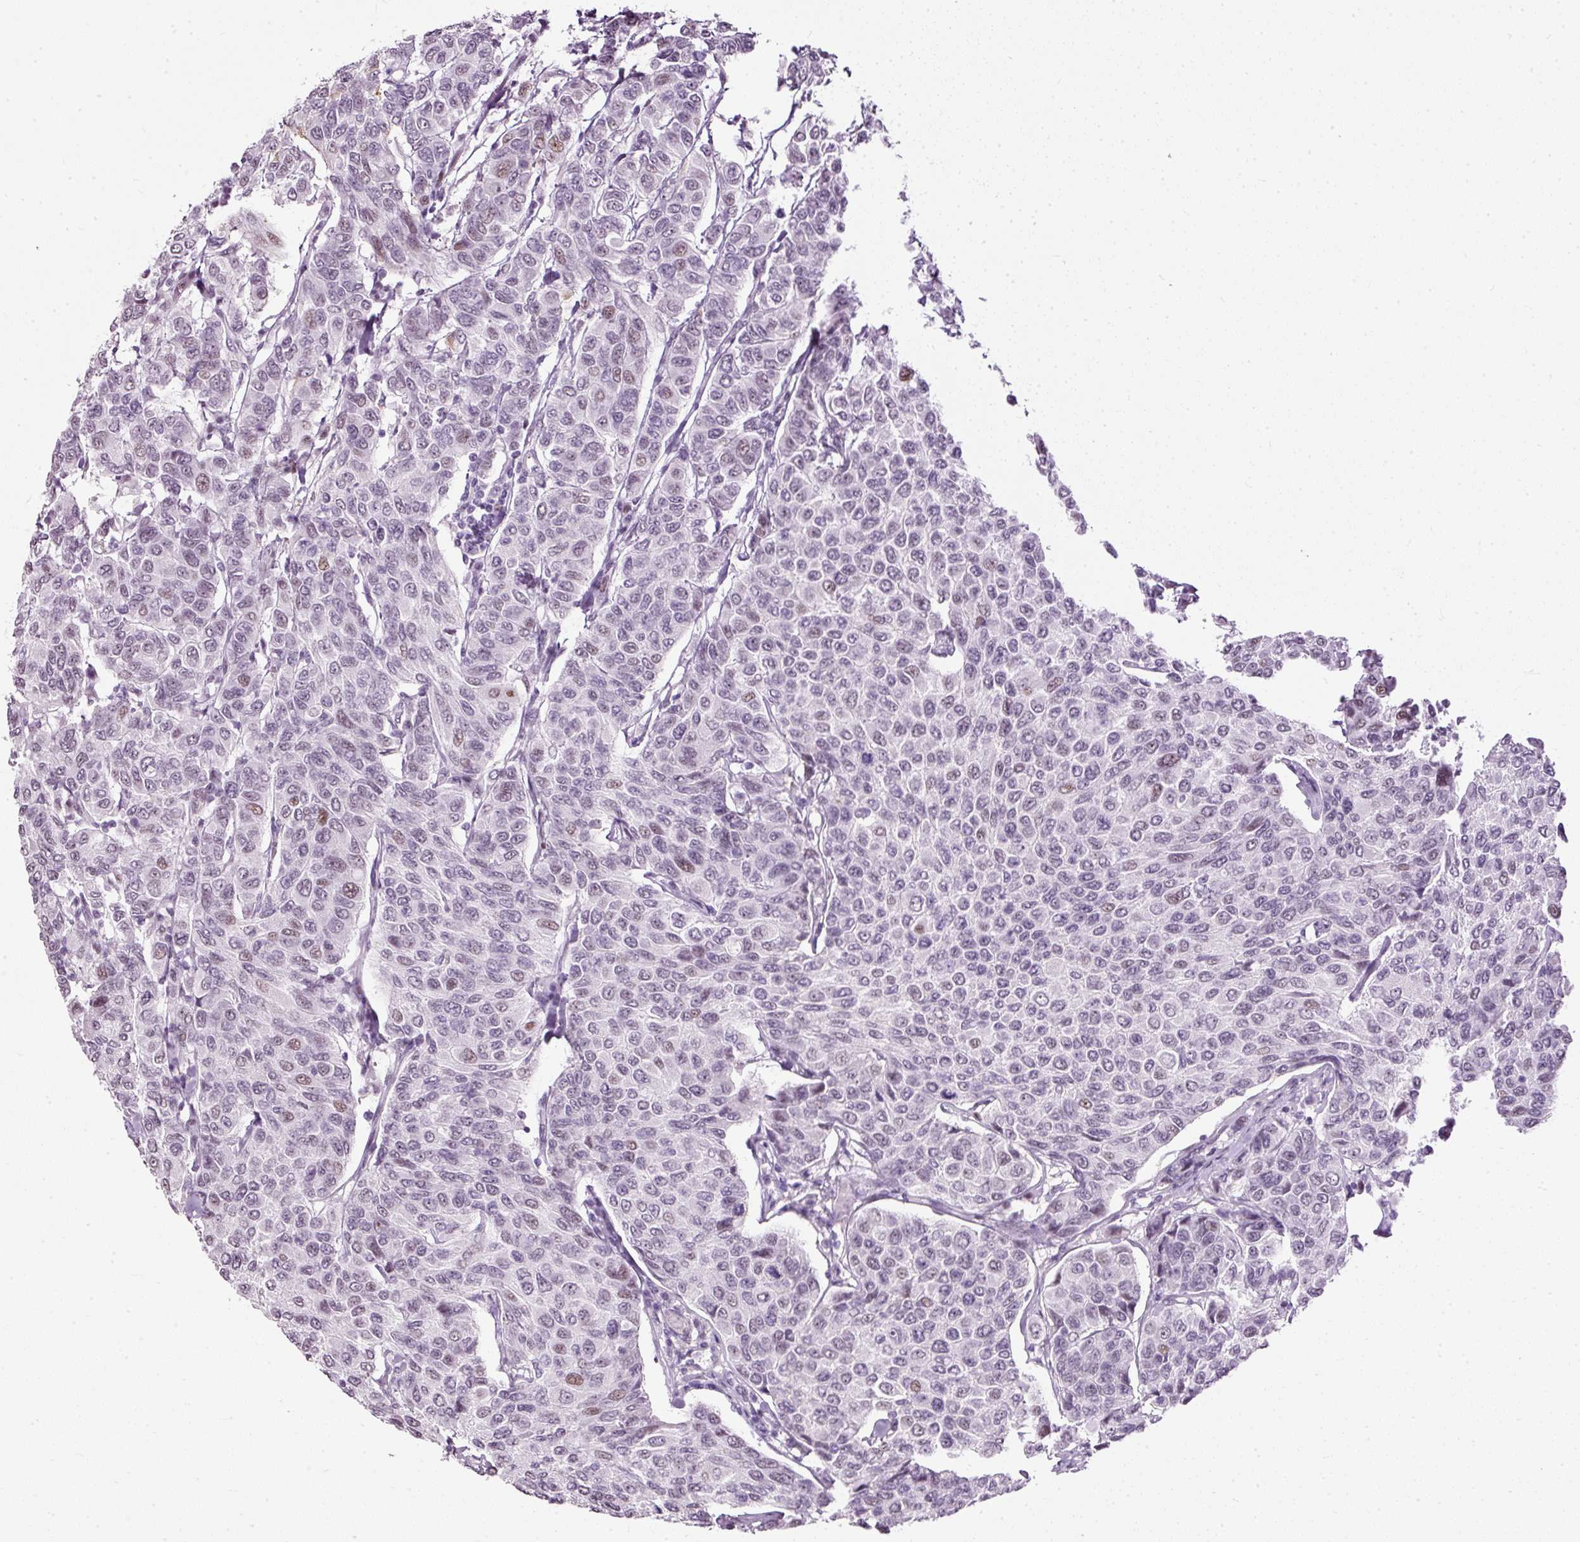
{"staining": {"intensity": "weak", "quantity": "25%-75%", "location": "nuclear"}, "tissue": "breast cancer", "cell_type": "Tumor cells", "image_type": "cancer", "snomed": [{"axis": "morphology", "description": "Duct carcinoma"}, {"axis": "topography", "description": "Breast"}], "caption": "High-magnification brightfield microscopy of breast cancer (infiltrating ductal carcinoma) stained with DAB (3,3'-diaminobenzidine) (brown) and counterstained with hematoxylin (blue). tumor cells exhibit weak nuclear positivity is appreciated in about25%-75% of cells. (brown staining indicates protein expression, while blue staining denotes nuclei).", "gene": "PDE6B", "patient": {"sex": "female", "age": 55}}